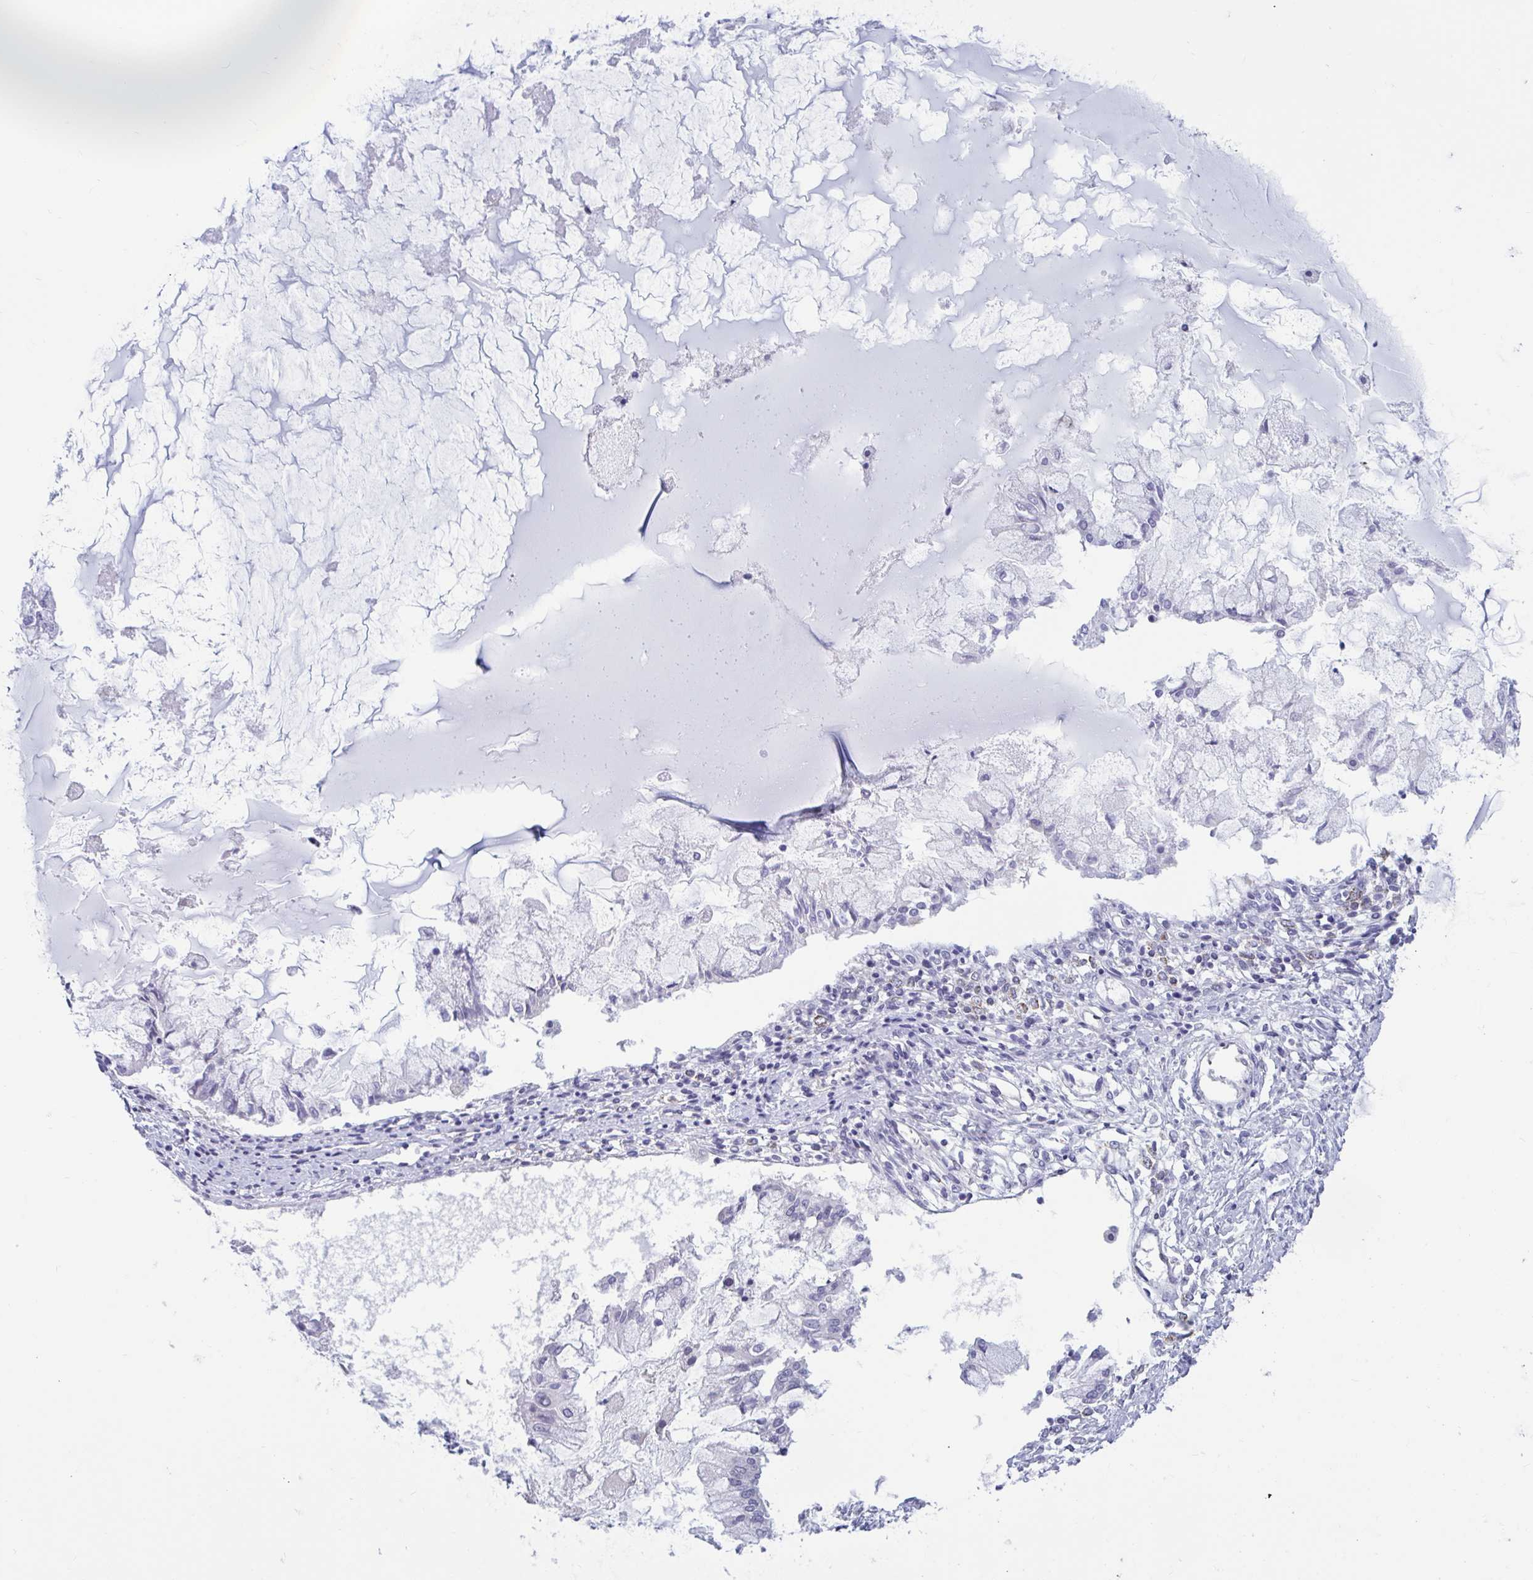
{"staining": {"intensity": "negative", "quantity": "none", "location": "none"}, "tissue": "ovarian cancer", "cell_type": "Tumor cells", "image_type": "cancer", "snomed": [{"axis": "morphology", "description": "Cystadenocarcinoma, mucinous, NOS"}, {"axis": "topography", "description": "Ovary"}], "caption": "Immunohistochemical staining of ovarian mucinous cystadenocarcinoma exhibits no significant staining in tumor cells. The staining is performed using DAB brown chromogen with nuclei counter-stained in using hematoxylin.", "gene": "ARPP19", "patient": {"sex": "female", "age": 34}}